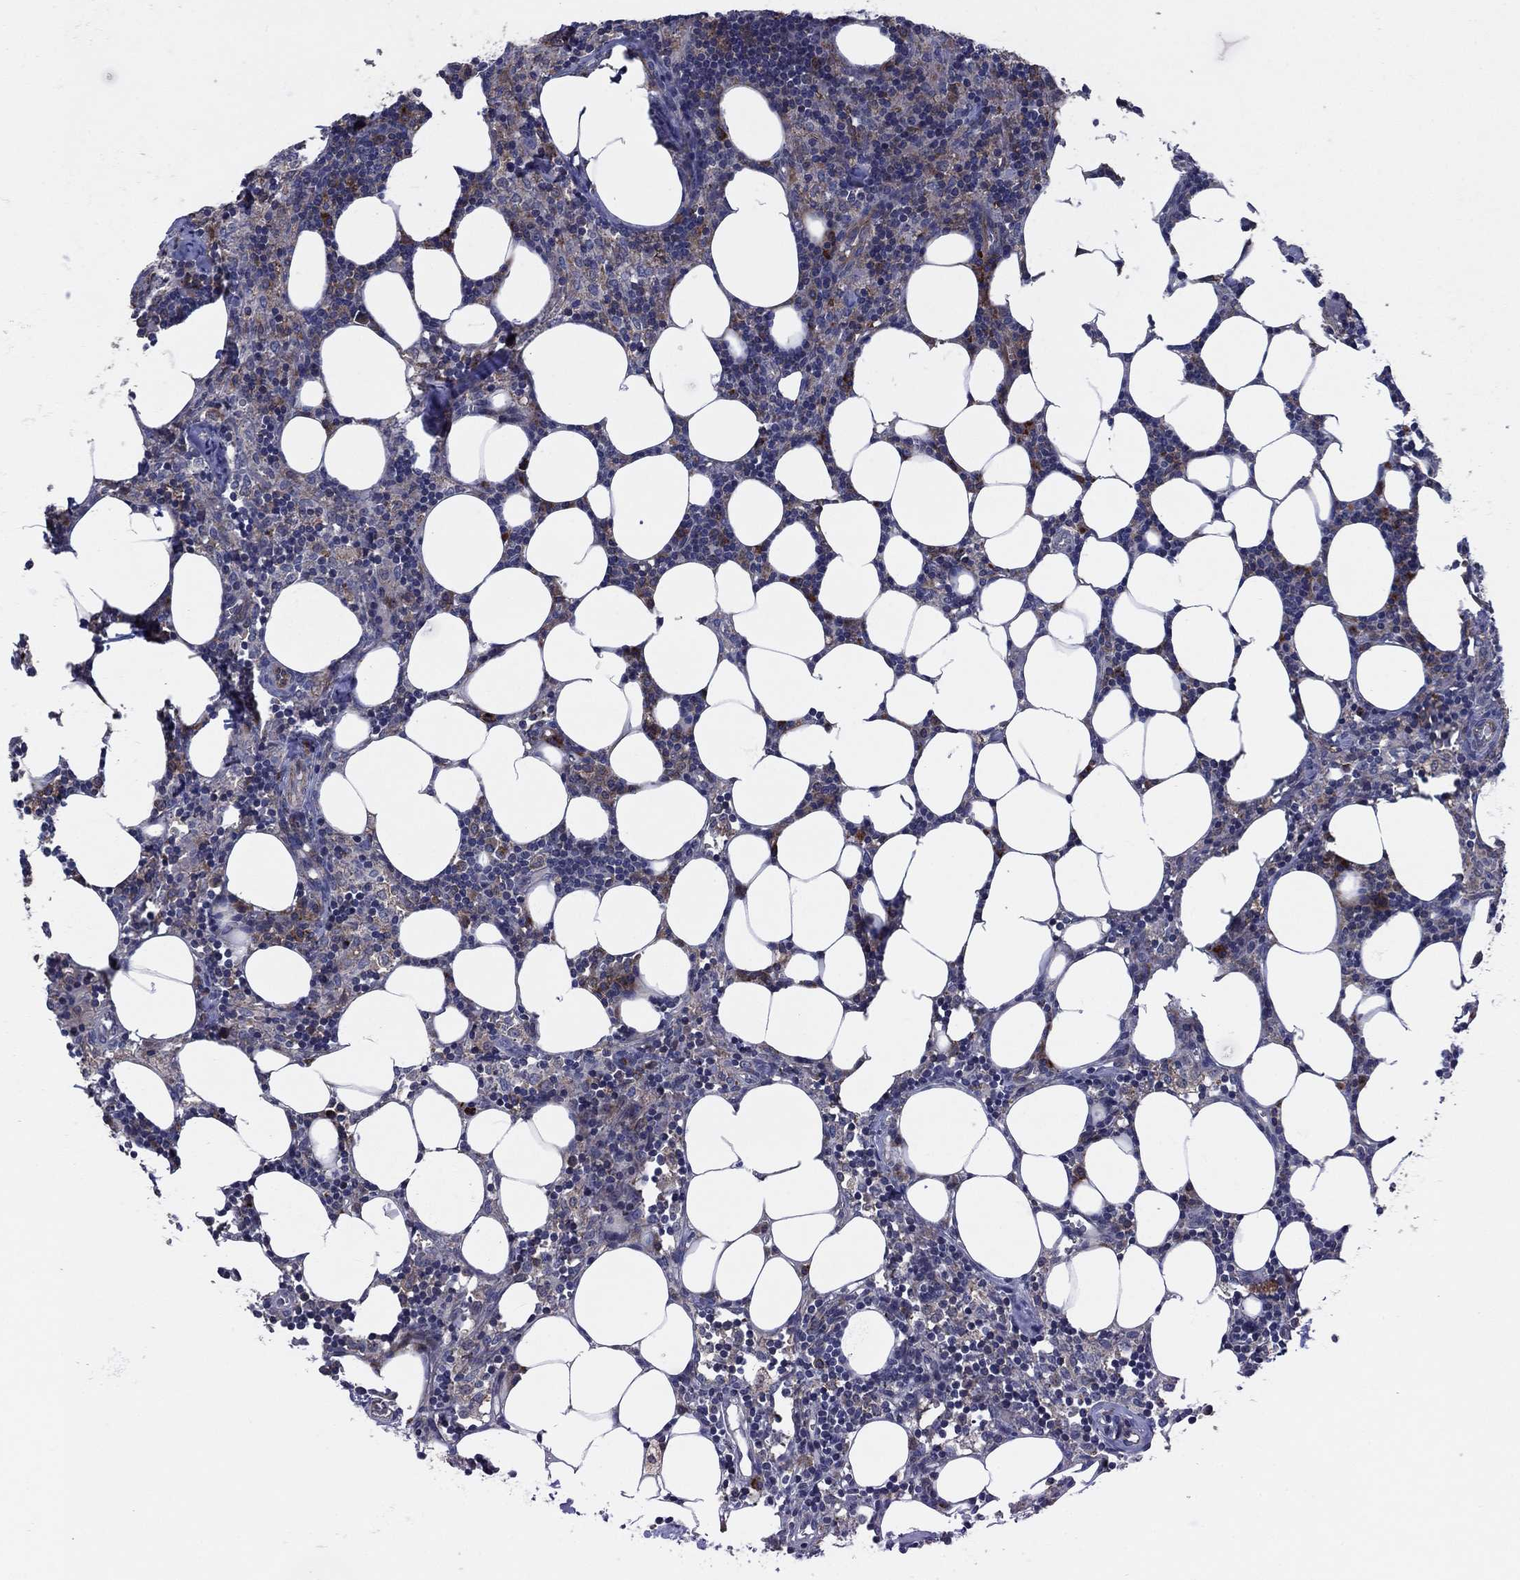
{"staining": {"intensity": "strong", "quantity": "25%-75%", "location": "cytoplasmic/membranous"}, "tissue": "lymph node", "cell_type": "Germinal center cells", "image_type": "normal", "snomed": [{"axis": "morphology", "description": "Normal tissue, NOS"}, {"axis": "topography", "description": "Lymph node"}], "caption": "Lymph node was stained to show a protein in brown. There is high levels of strong cytoplasmic/membranous staining in approximately 25%-75% of germinal center cells. The protein of interest is shown in brown color, while the nuclei are stained blue.", "gene": "MEA1", "patient": {"sex": "female", "age": 52}}